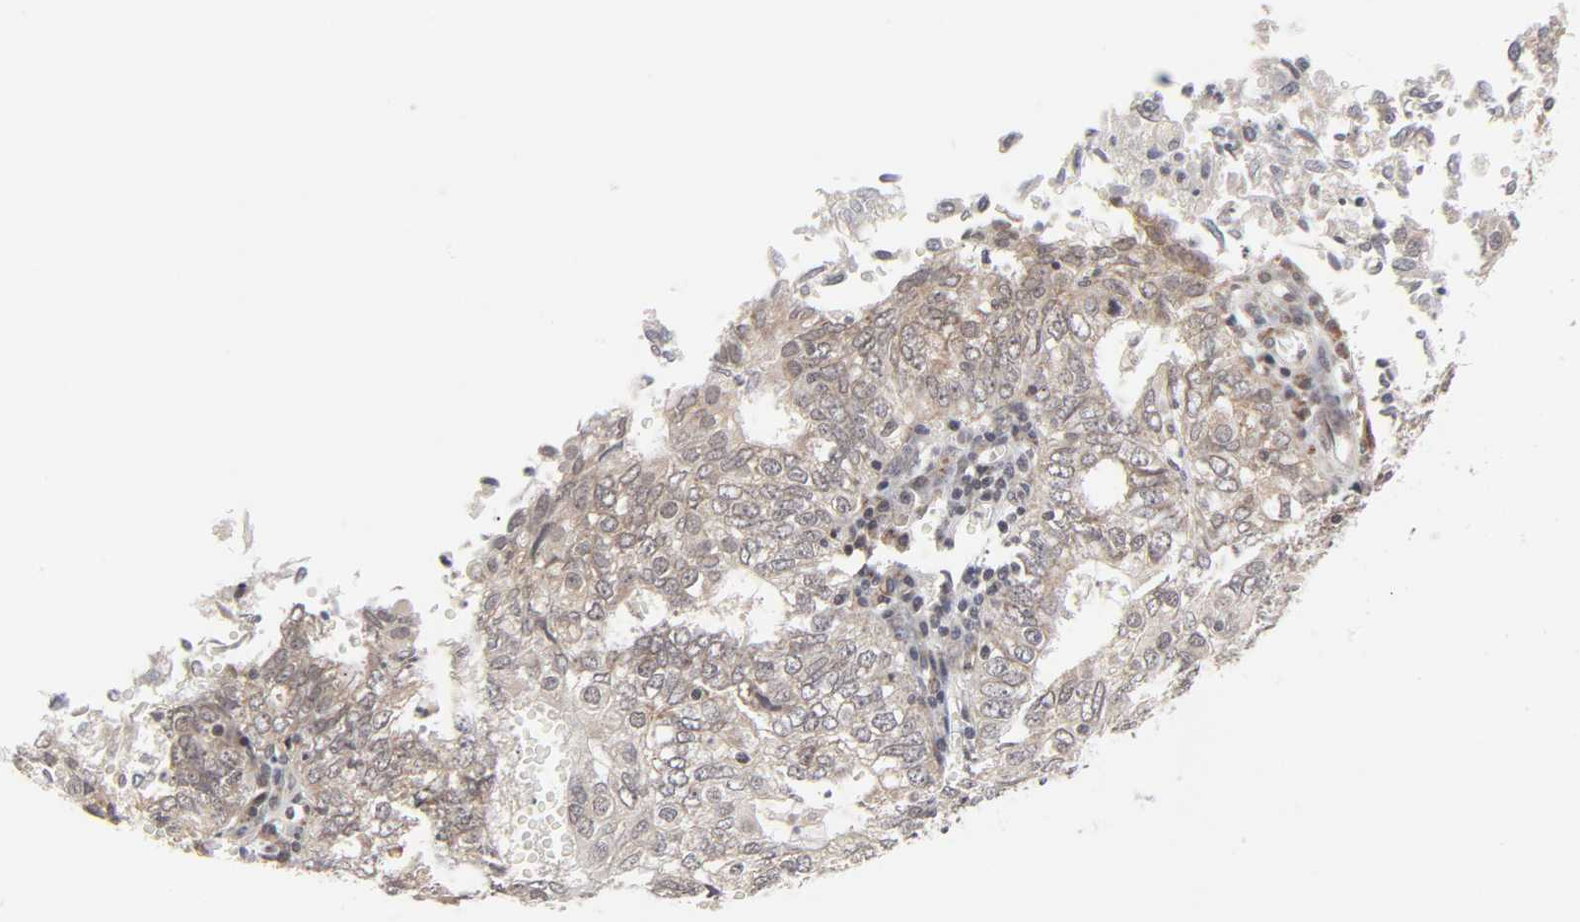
{"staining": {"intensity": "weak", "quantity": ">75%", "location": "cytoplasmic/membranous,nuclear"}, "tissue": "endometrial cancer", "cell_type": "Tumor cells", "image_type": "cancer", "snomed": [{"axis": "morphology", "description": "Adenocarcinoma, NOS"}, {"axis": "topography", "description": "Endometrium"}], "caption": "There is low levels of weak cytoplasmic/membranous and nuclear positivity in tumor cells of endometrial adenocarcinoma, as demonstrated by immunohistochemical staining (brown color).", "gene": "AUH", "patient": {"sex": "female", "age": 69}}